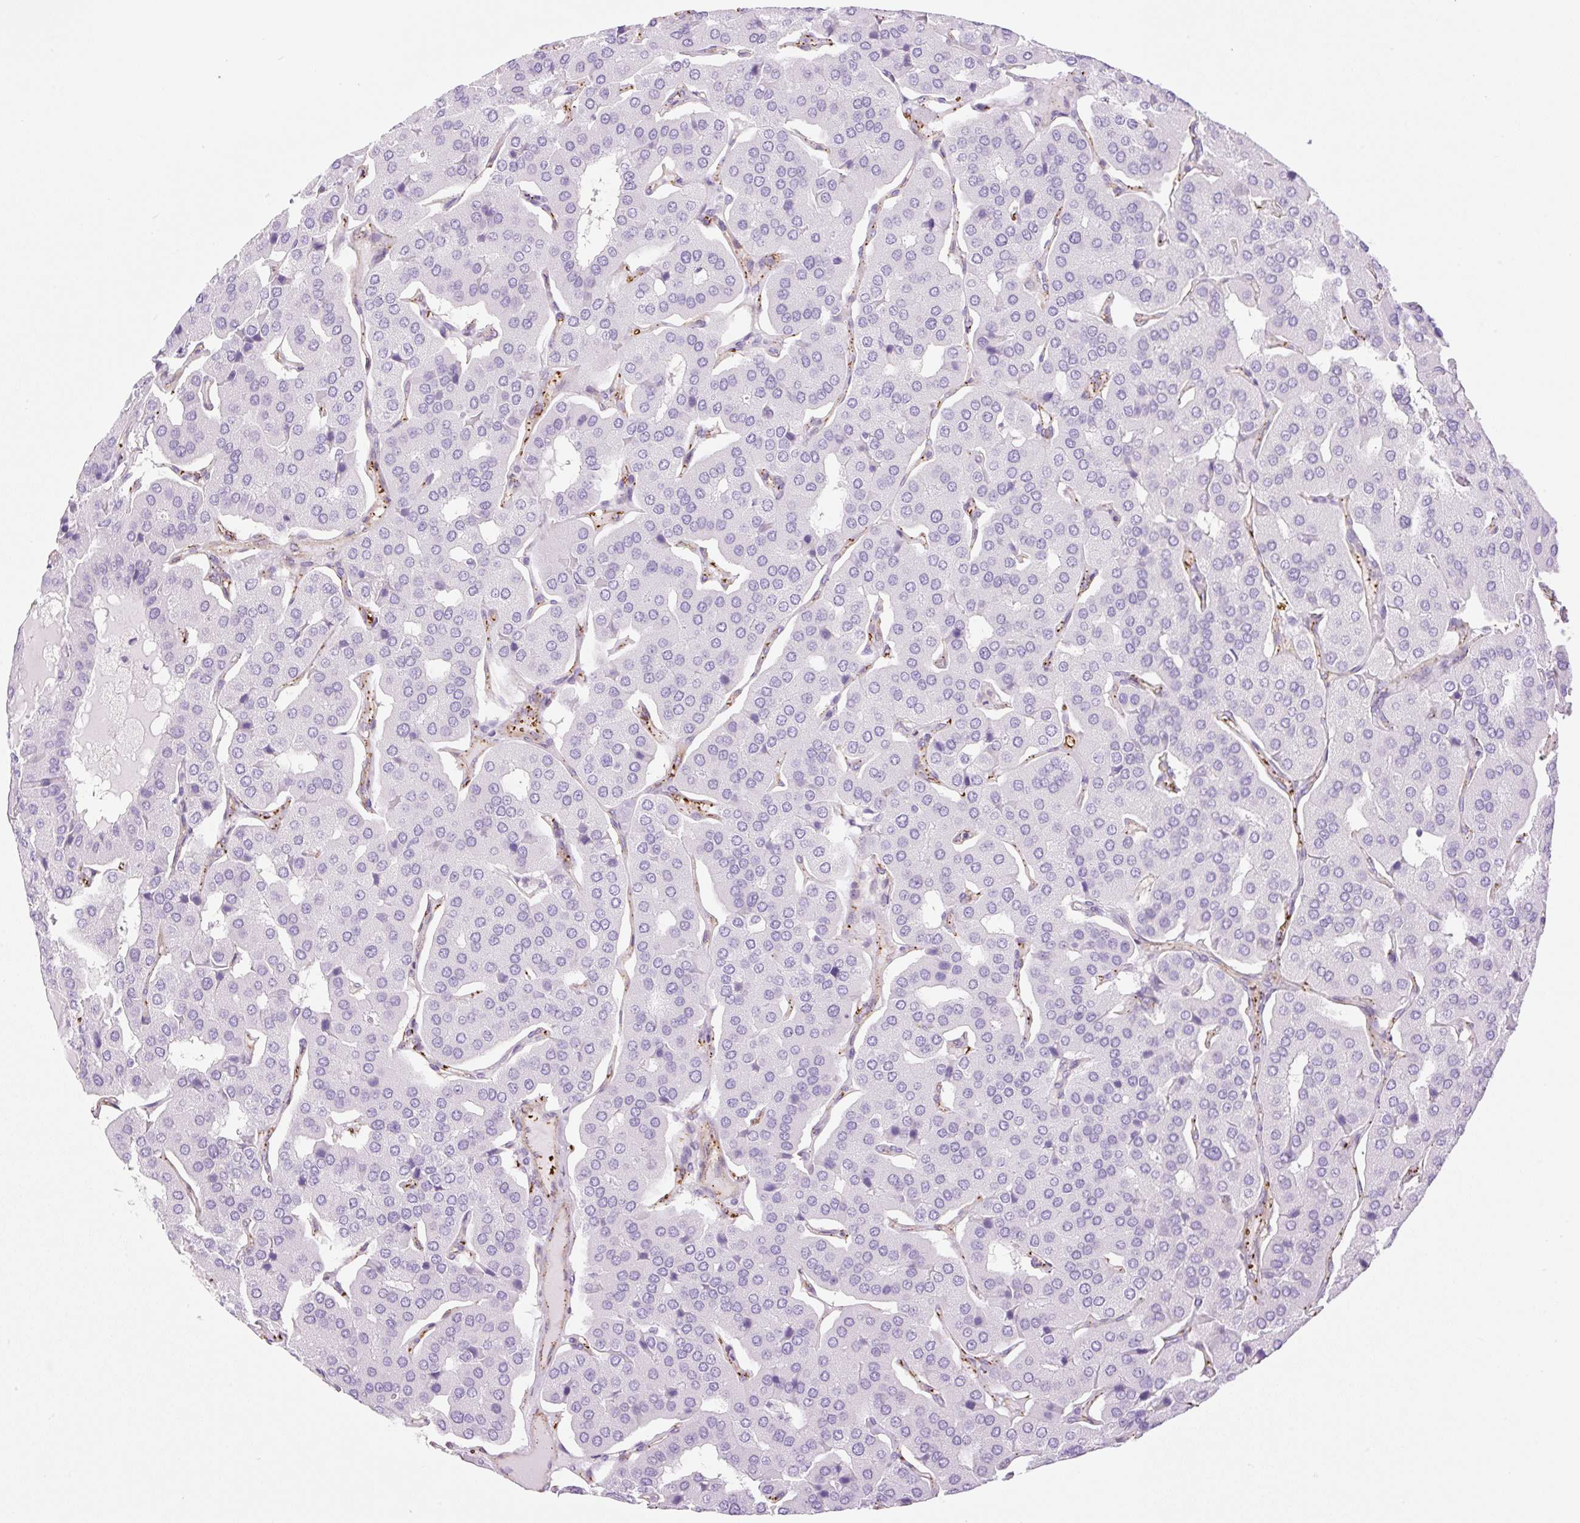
{"staining": {"intensity": "negative", "quantity": "none", "location": "none"}, "tissue": "parathyroid gland", "cell_type": "Glandular cells", "image_type": "normal", "snomed": [{"axis": "morphology", "description": "Normal tissue, NOS"}, {"axis": "morphology", "description": "Adenoma, NOS"}, {"axis": "topography", "description": "Parathyroid gland"}], "caption": "Immunohistochemistry histopathology image of normal parathyroid gland: parathyroid gland stained with DAB (3,3'-diaminobenzidine) shows no significant protein expression in glandular cells.", "gene": "EHD1", "patient": {"sex": "female", "age": 86}}